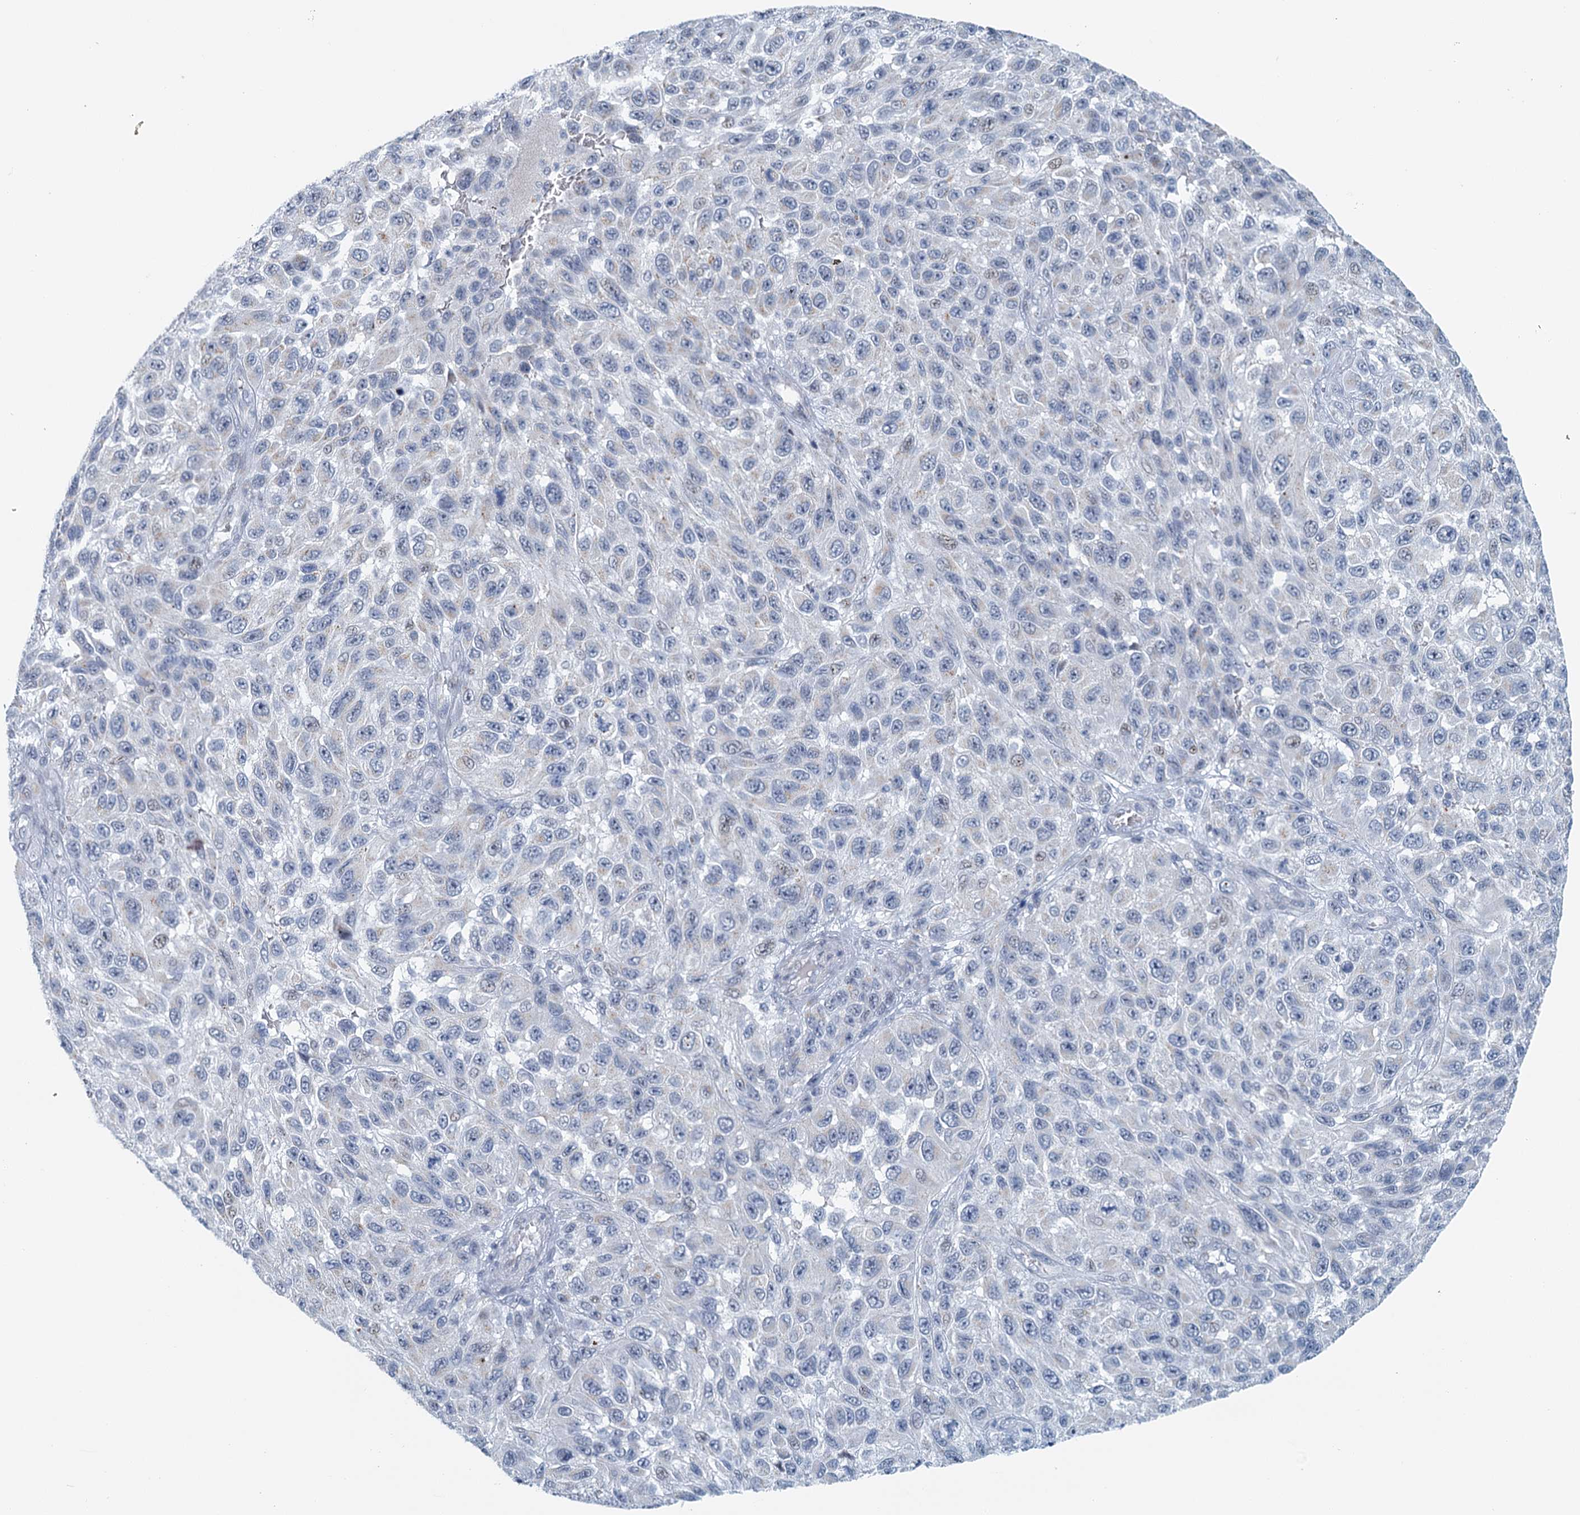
{"staining": {"intensity": "weak", "quantity": "<25%", "location": "cytoplasmic/membranous"}, "tissue": "melanoma", "cell_type": "Tumor cells", "image_type": "cancer", "snomed": [{"axis": "morphology", "description": "Normal tissue, NOS"}, {"axis": "morphology", "description": "Malignant melanoma, NOS"}, {"axis": "topography", "description": "Skin"}], "caption": "Immunohistochemistry of melanoma shows no staining in tumor cells. (IHC, brightfield microscopy, high magnification).", "gene": "ZNF527", "patient": {"sex": "female", "age": 96}}